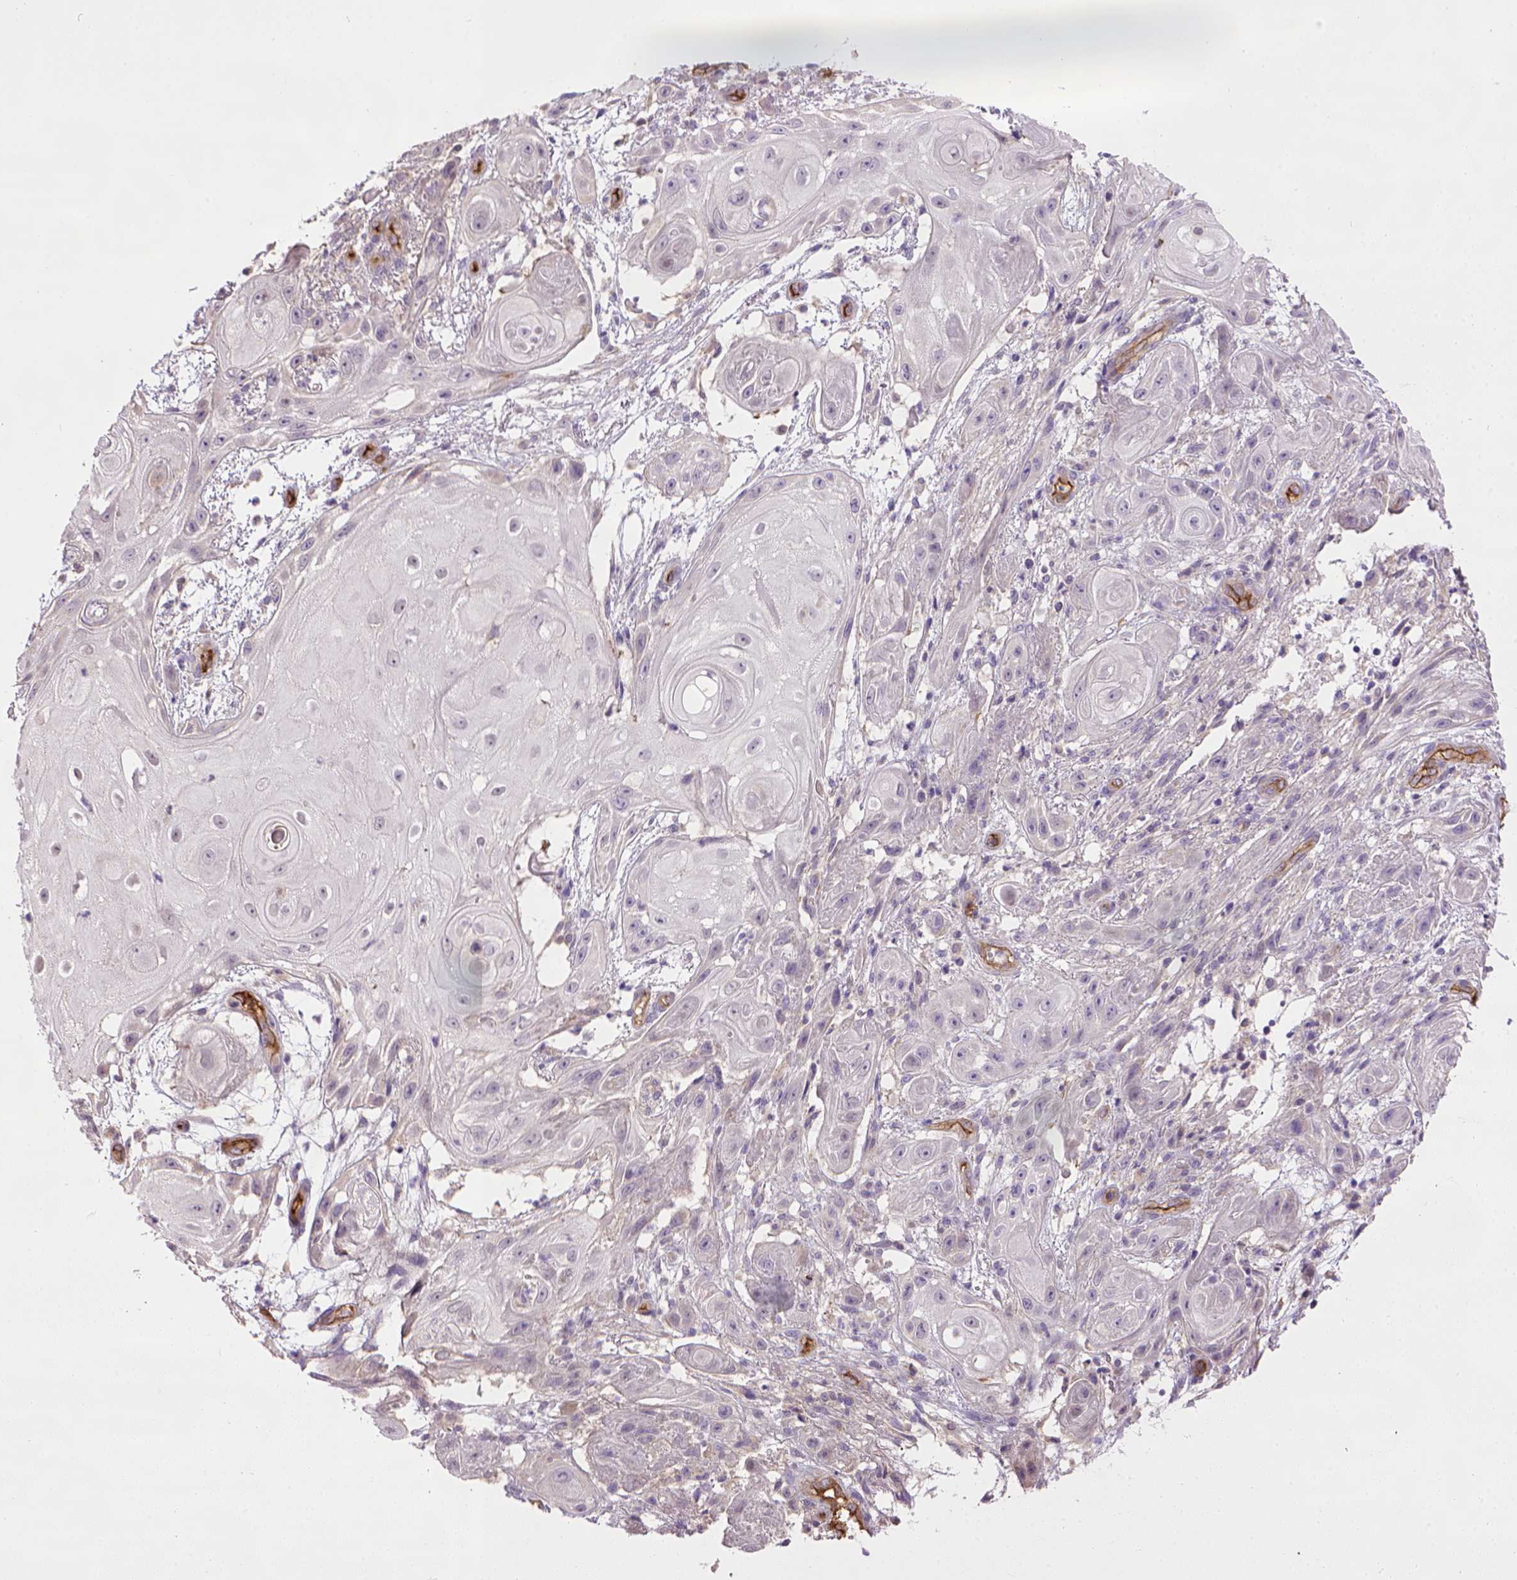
{"staining": {"intensity": "negative", "quantity": "none", "location": "none"}, "tissue": "skin cancer", "cell_type": "Tumor cells", "image_type": "cancer", "snomed": [{"axis": "morphology", "description": "Squamous cell carcinoma, NOS"}, {"axis": "topography", "description": "Skin"}], "caption": "This is an immunohistochemistry (IHC) photomicrograph of skin cancer (squamous cell carcinoma). There is no positivity in tumor cells.", "gene": "ENG", "patient": {"sex": "male", "age": 62}}